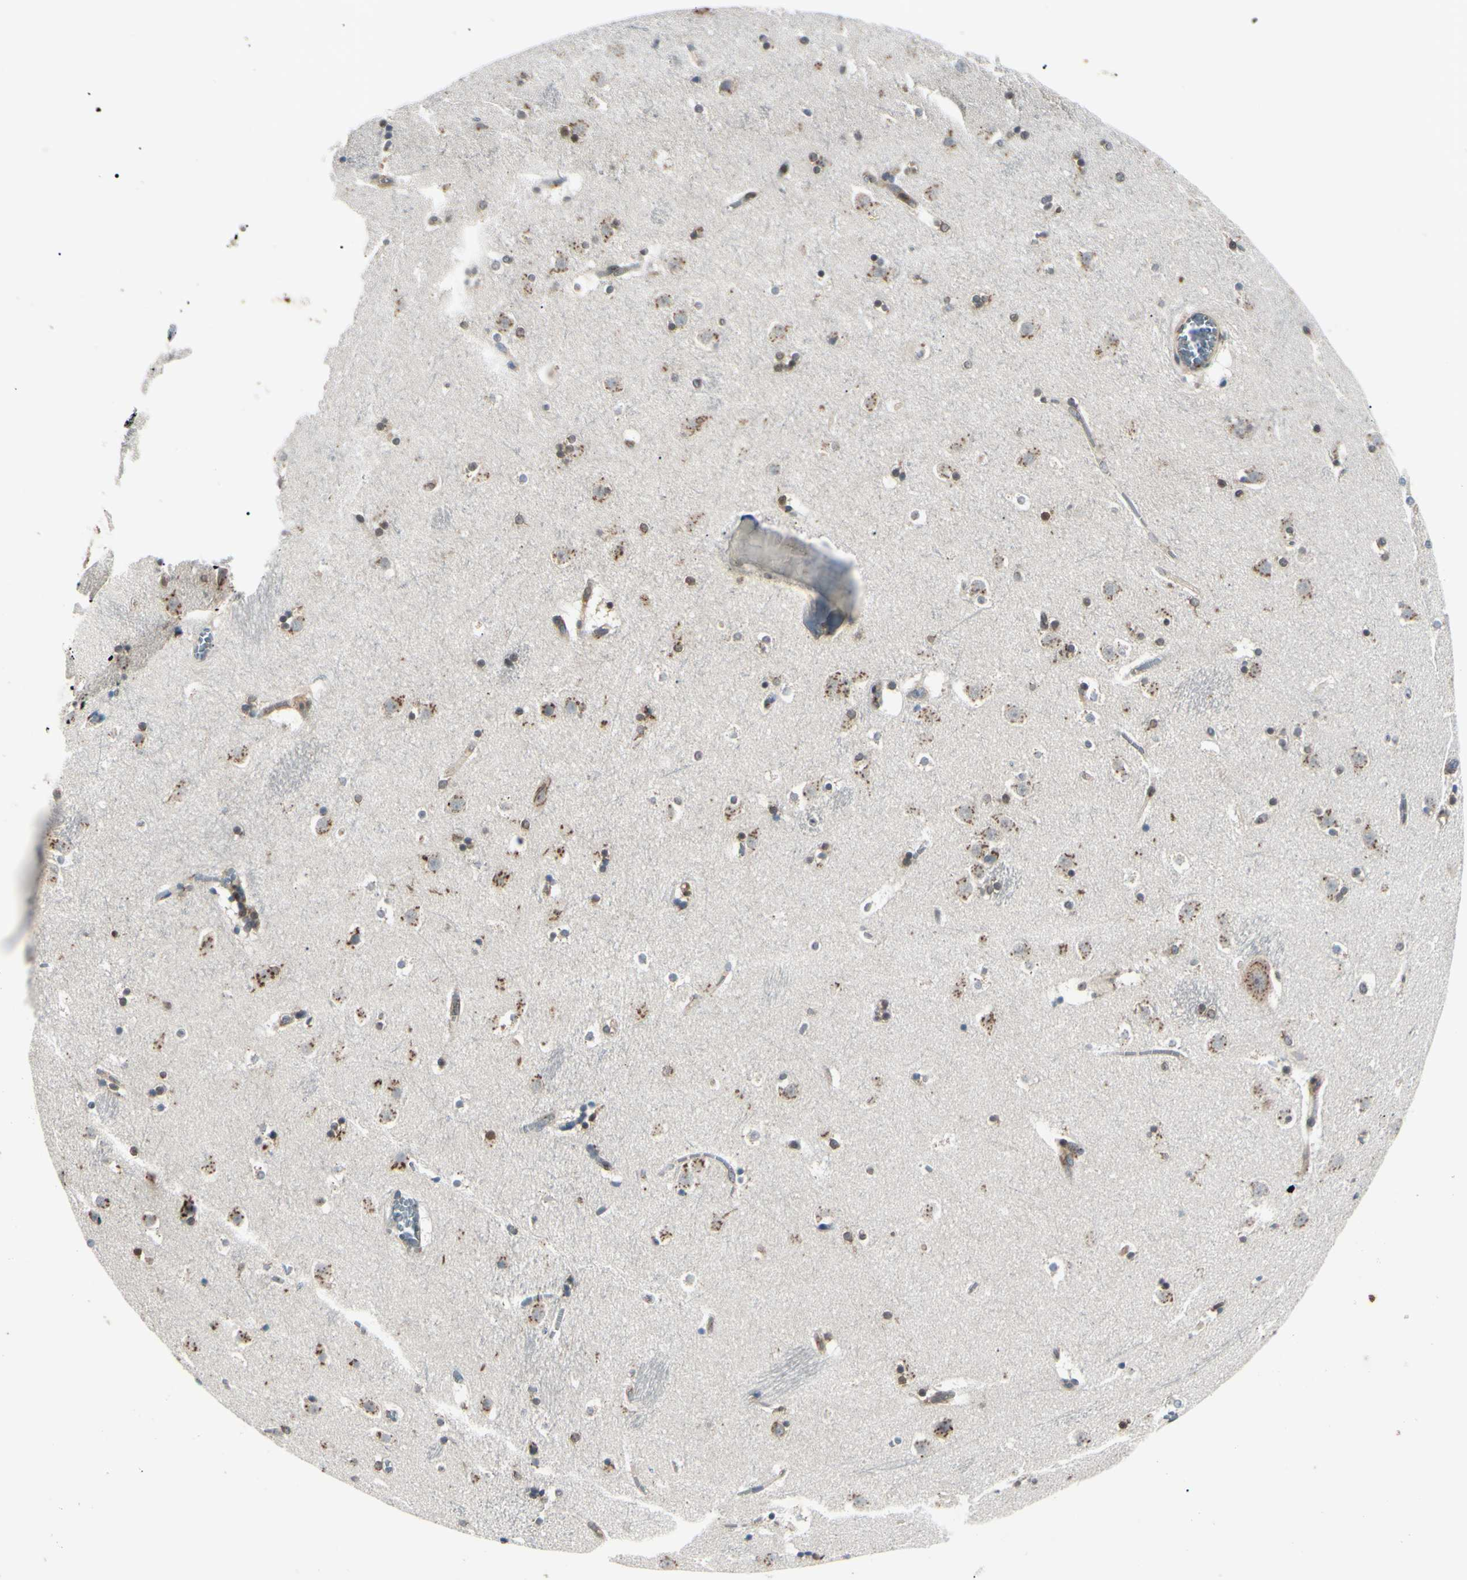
{"staining": {"intensity": "weak", "quantity": "25%-75%", "location": "cytoplasmic/membranous"}, "tissue": "caudate", "cell_type": "Glial cells", "image_type": "normal", "snomed": [{"axis": "morphology", "description": "Normal tissue, NOS"}, {"axis": "topography", "description": "Lateral ventricle wall"}], "caption": "Protein staining by immunohistochemistry (IHC) shows weak cytoplasmic/membranous expression in about 25%-75% of glial cells in unremarkable caudate.", "gene": "MAPRE1", "patient": {"sex": "male", "age": 45}}